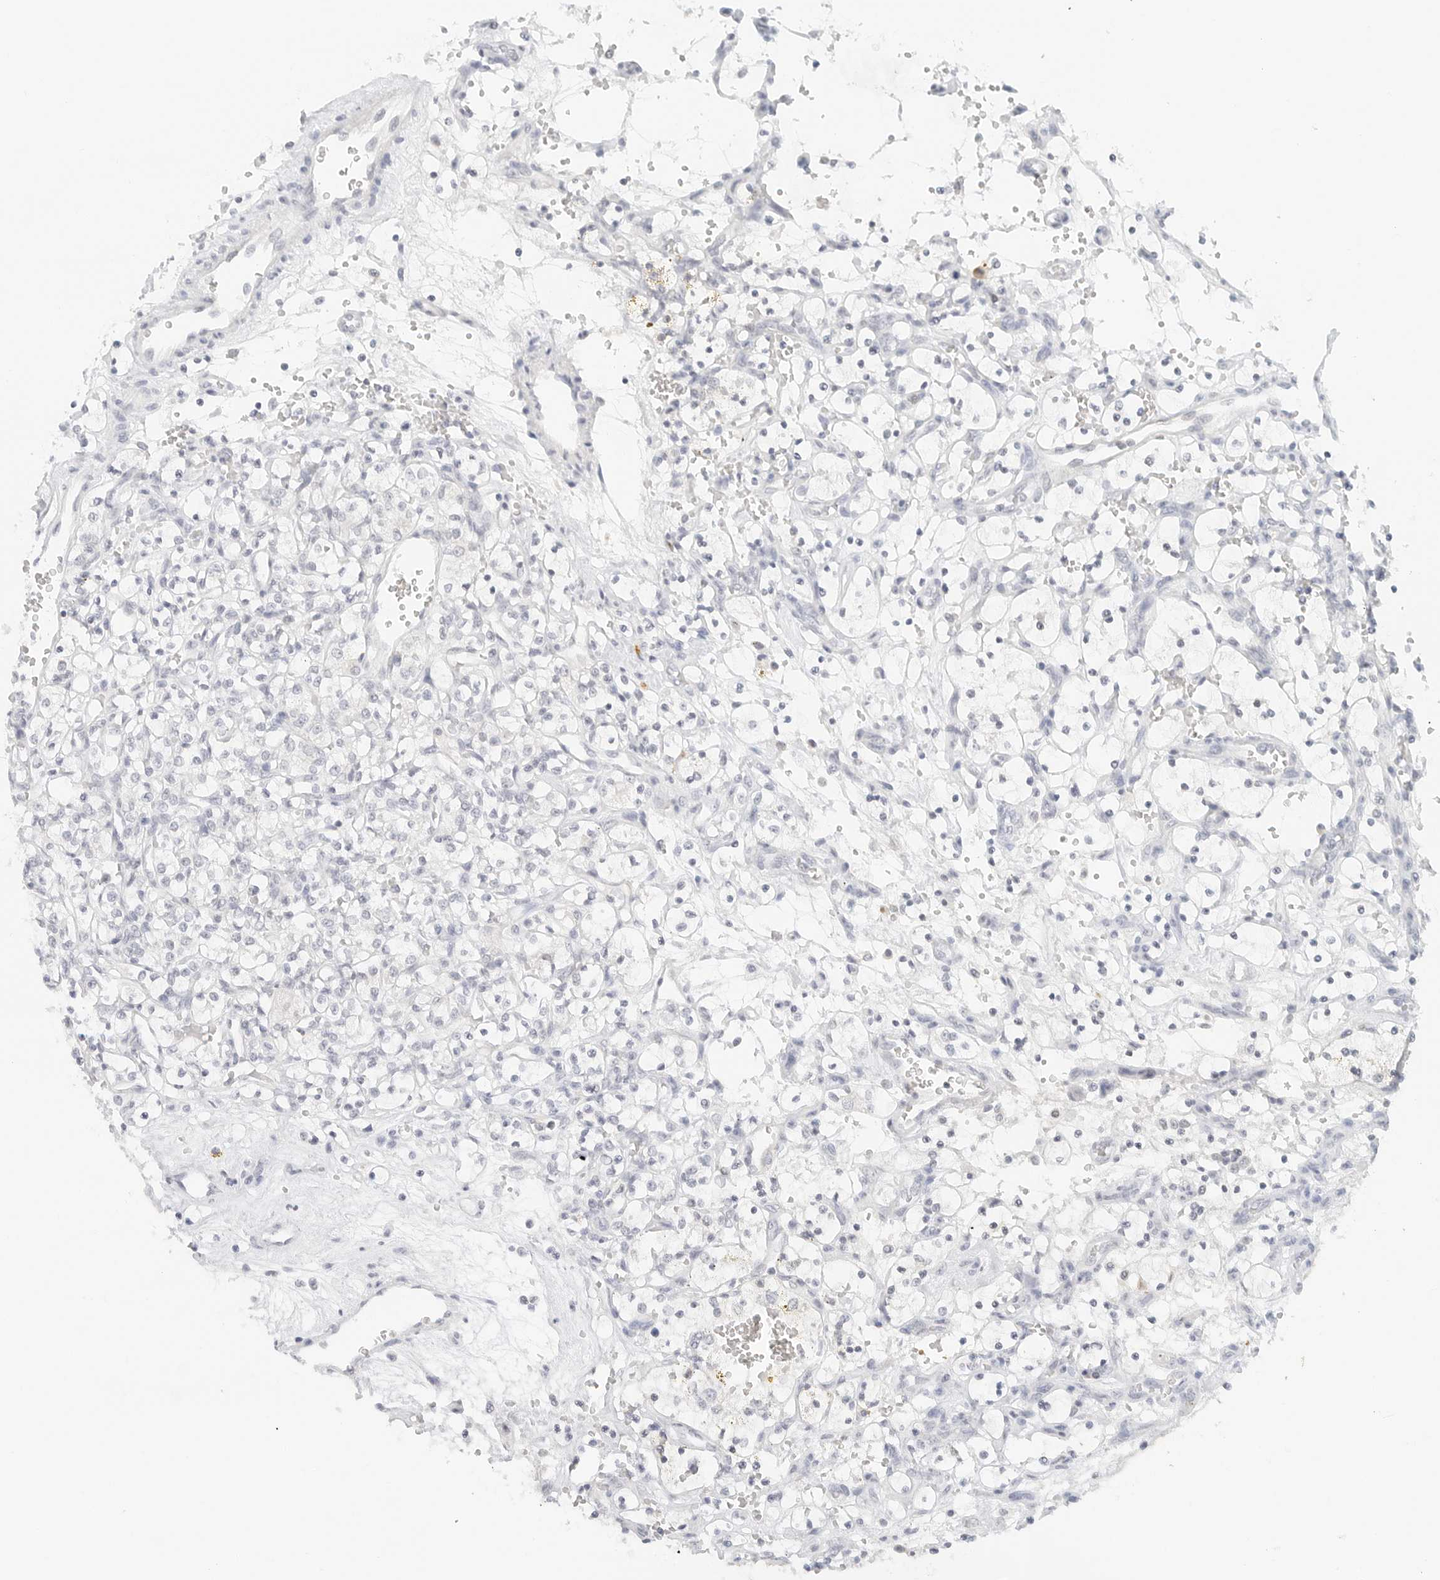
{"staining": {"intensity": "negative", "quantity": "none", "location": "none"}, "tissue": "renal cancer", "cell_type": "Tumor cells", "image_type": "cancer", "snomed": [{"axis": "morphology", "description": "Adenocarcinoma, NOS"}, {"axis": "topography", "description": "Kidney"}], "caption": "A histopathology image of human renal cancer (adenocarcinoma) is negative for staining in tumor cells.", "gene": "NEO1", "patient": {"sex": "female", "age": 69}}